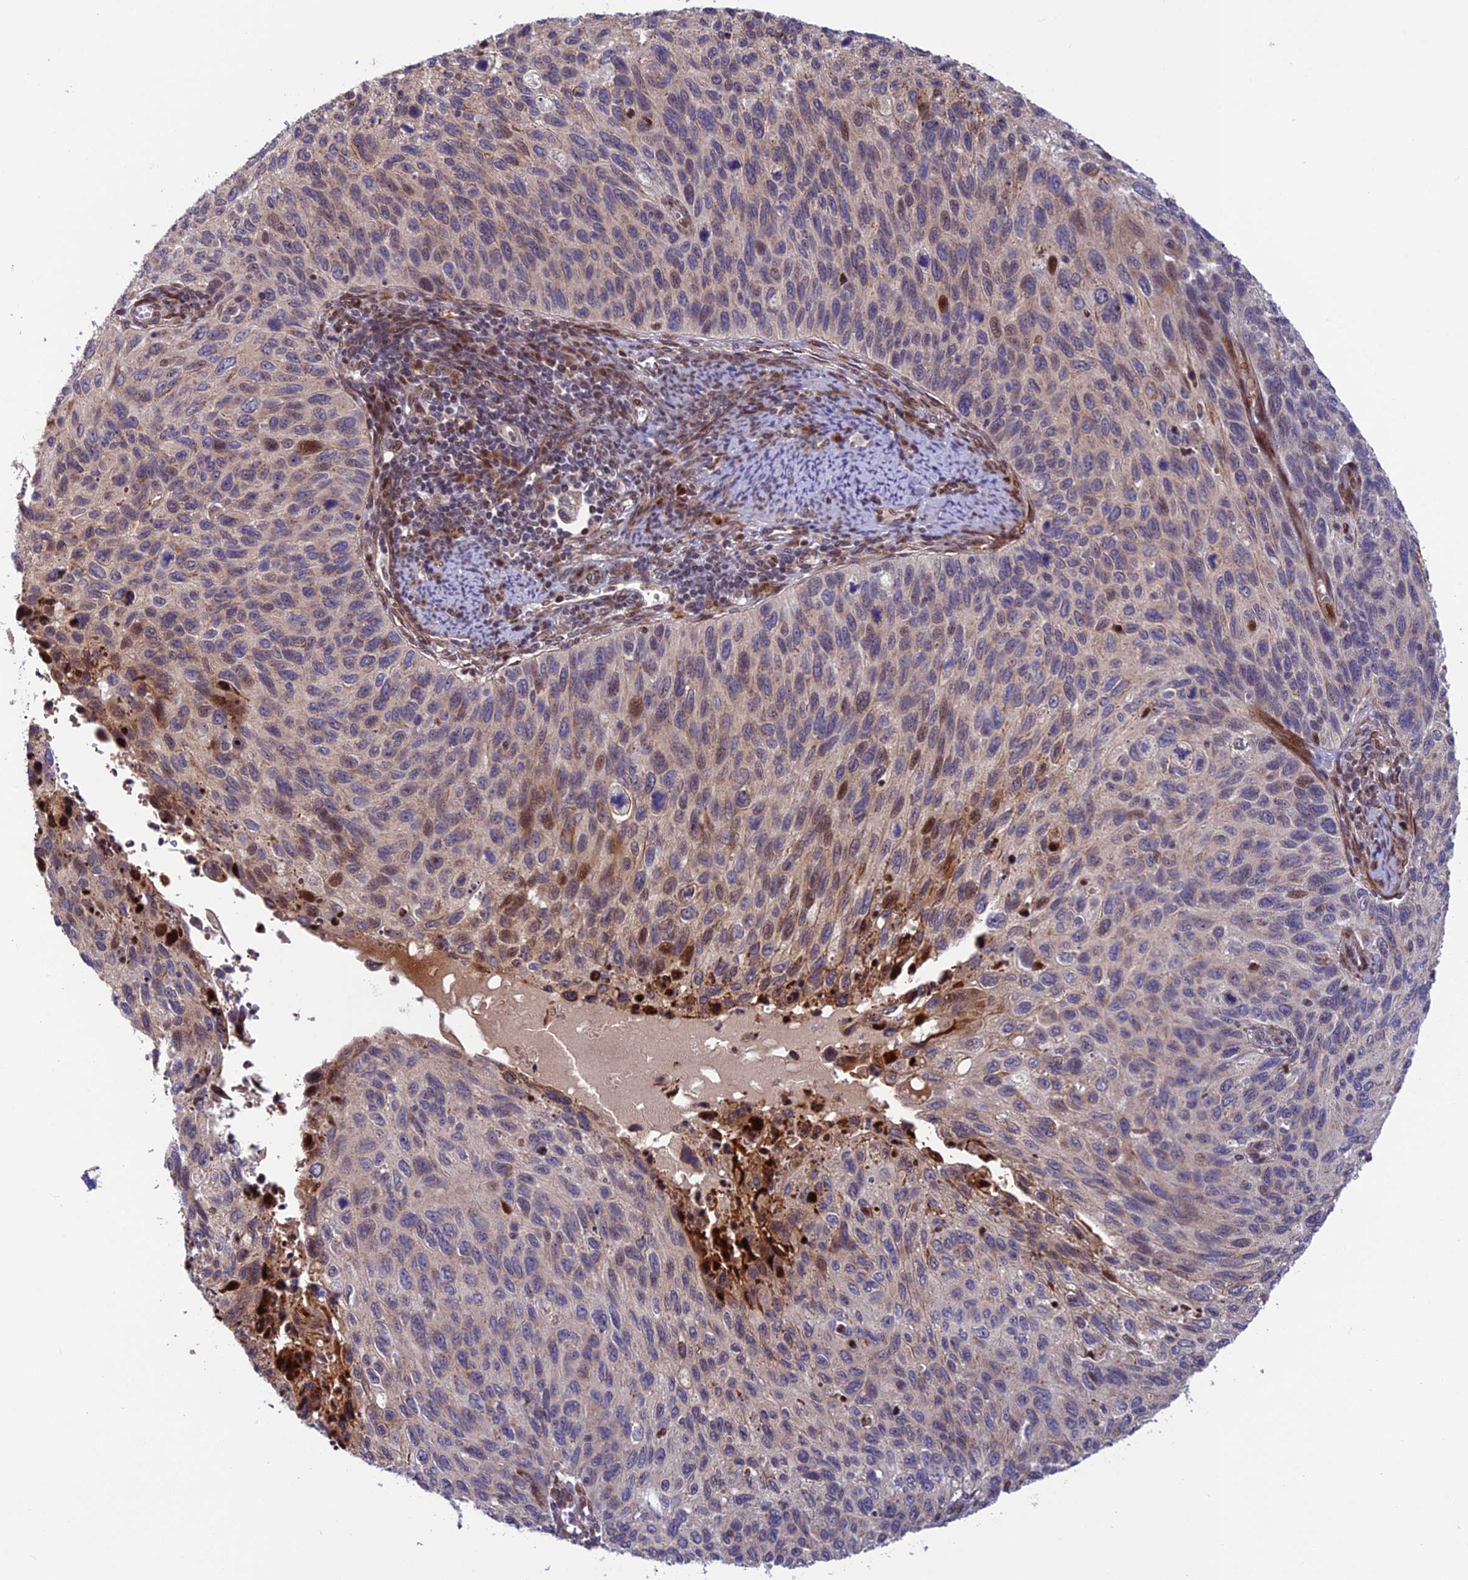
{"staining": {"intensity": "moderate", "quantity": "<25%", "location": "nuclear"}, "tissue": "cervical cancer", "cell_type": "Tumor cells", "image_type": "cancer", "snomed": [{"axis": "morphology", "description": "Squamous cell carcinoma, NOS"}, {"axis": "topography", "description": "Cervix"}], "caption": "A micrograph of squamous cell carcinoma (cervical) stained for a protein reveals moderate nuclear brown staining in tumor cells.", "gene": "SMIM7", "patient": {"sex": "female", "age": 70}}